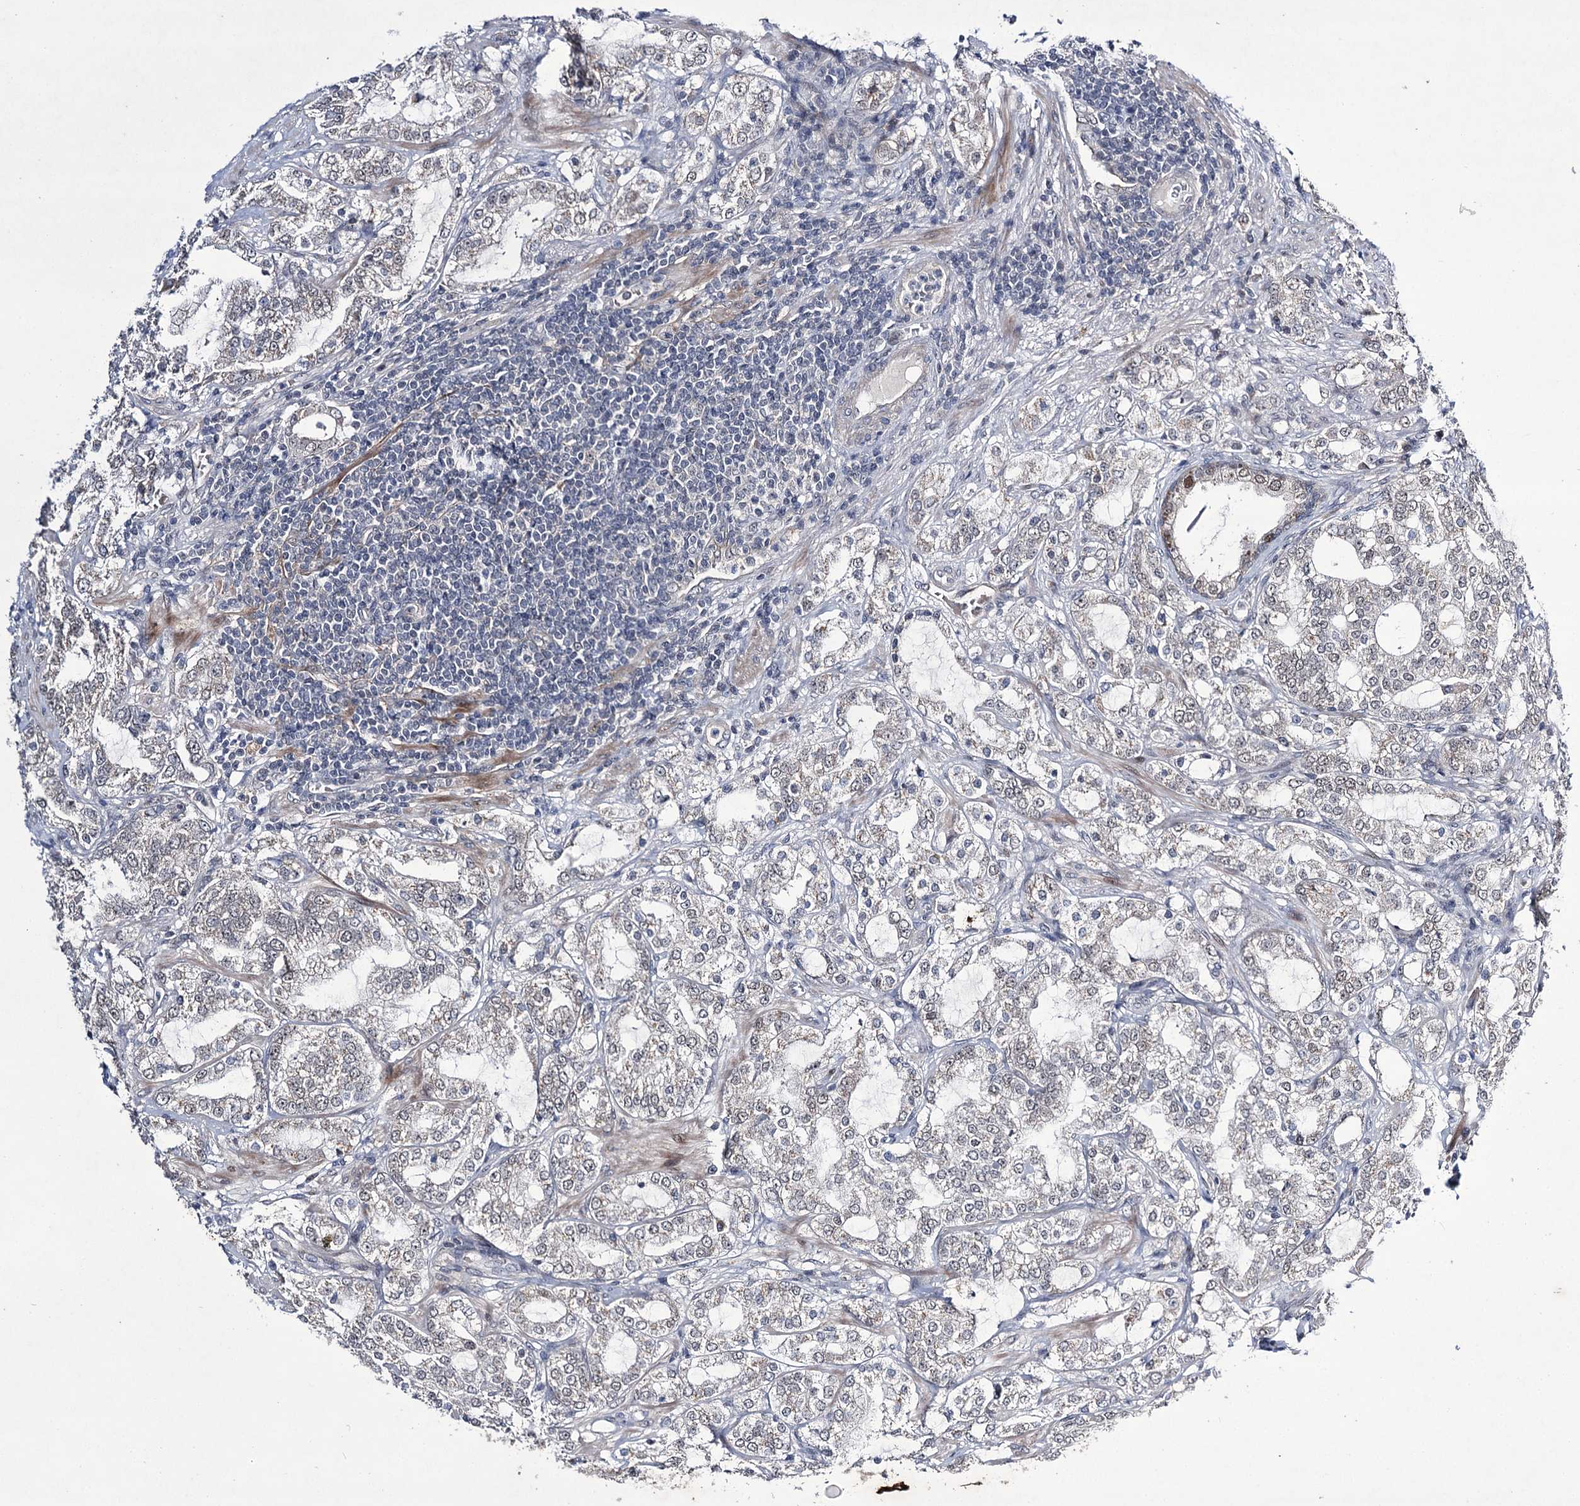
{"staining": {"intensity": "weak", "quantity": "<25%", "location": "nuclear"}, "tissue": "prostate cancer", "cell_type": "Tumor cells", "image_type": "cancer", "snomed": [{"axis": "morphology", "description": "Adenocarcinoma, High grade"}, {"axis": "topography", "description": "Prostate"}], "caption": "Tumor cells show no significant protein expression in prostate cancer.", "gene": "HOXC11", "patient": {"sex": "male", "age": 64}}